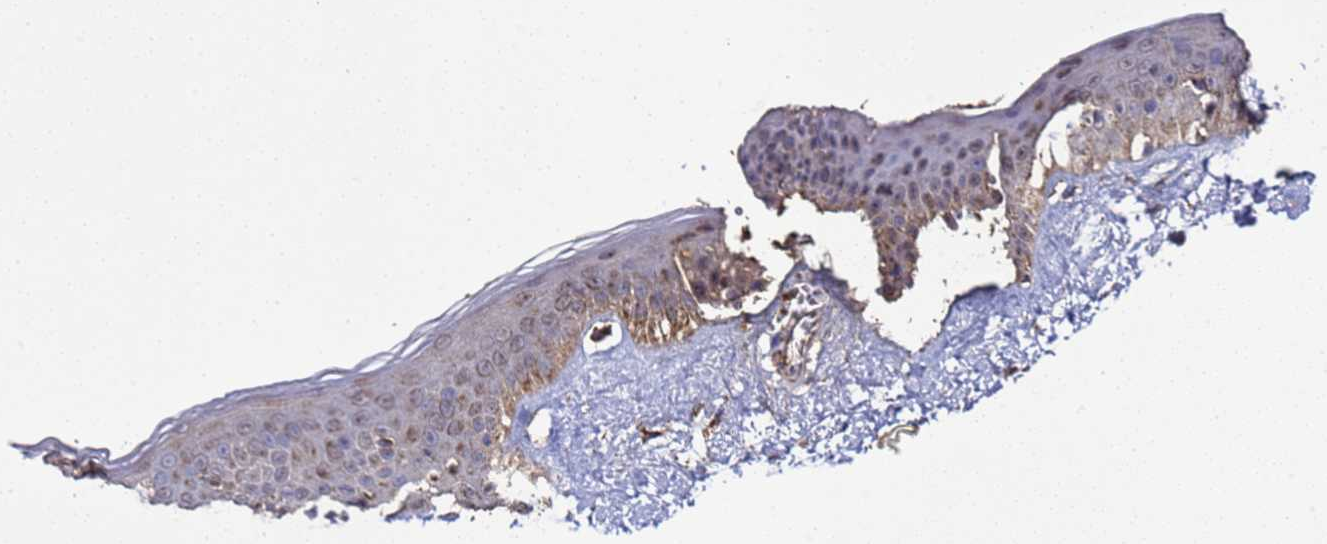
{"staining": {"intensity": "moderate", "quantity": ">75%", "location": "cytoplasmic/membranous"}, "tissue": "skin", "cell_type": "Fibroblasts", "image_type": "normal", "snomed": [{"axis": "morphology", "description": "Normal tissue, NOS"}, {"axis": "topography", "description": "Skin"}], "caption": "IHC image of unremarkable skin stained for a protein (brown), which reveals medium levels of moderate cytoplasmic/membranous staining in approximately >75% of fibroblasts.", "gene": "HSPBAP1", "patient": {"sex": "female", "age": 34}}